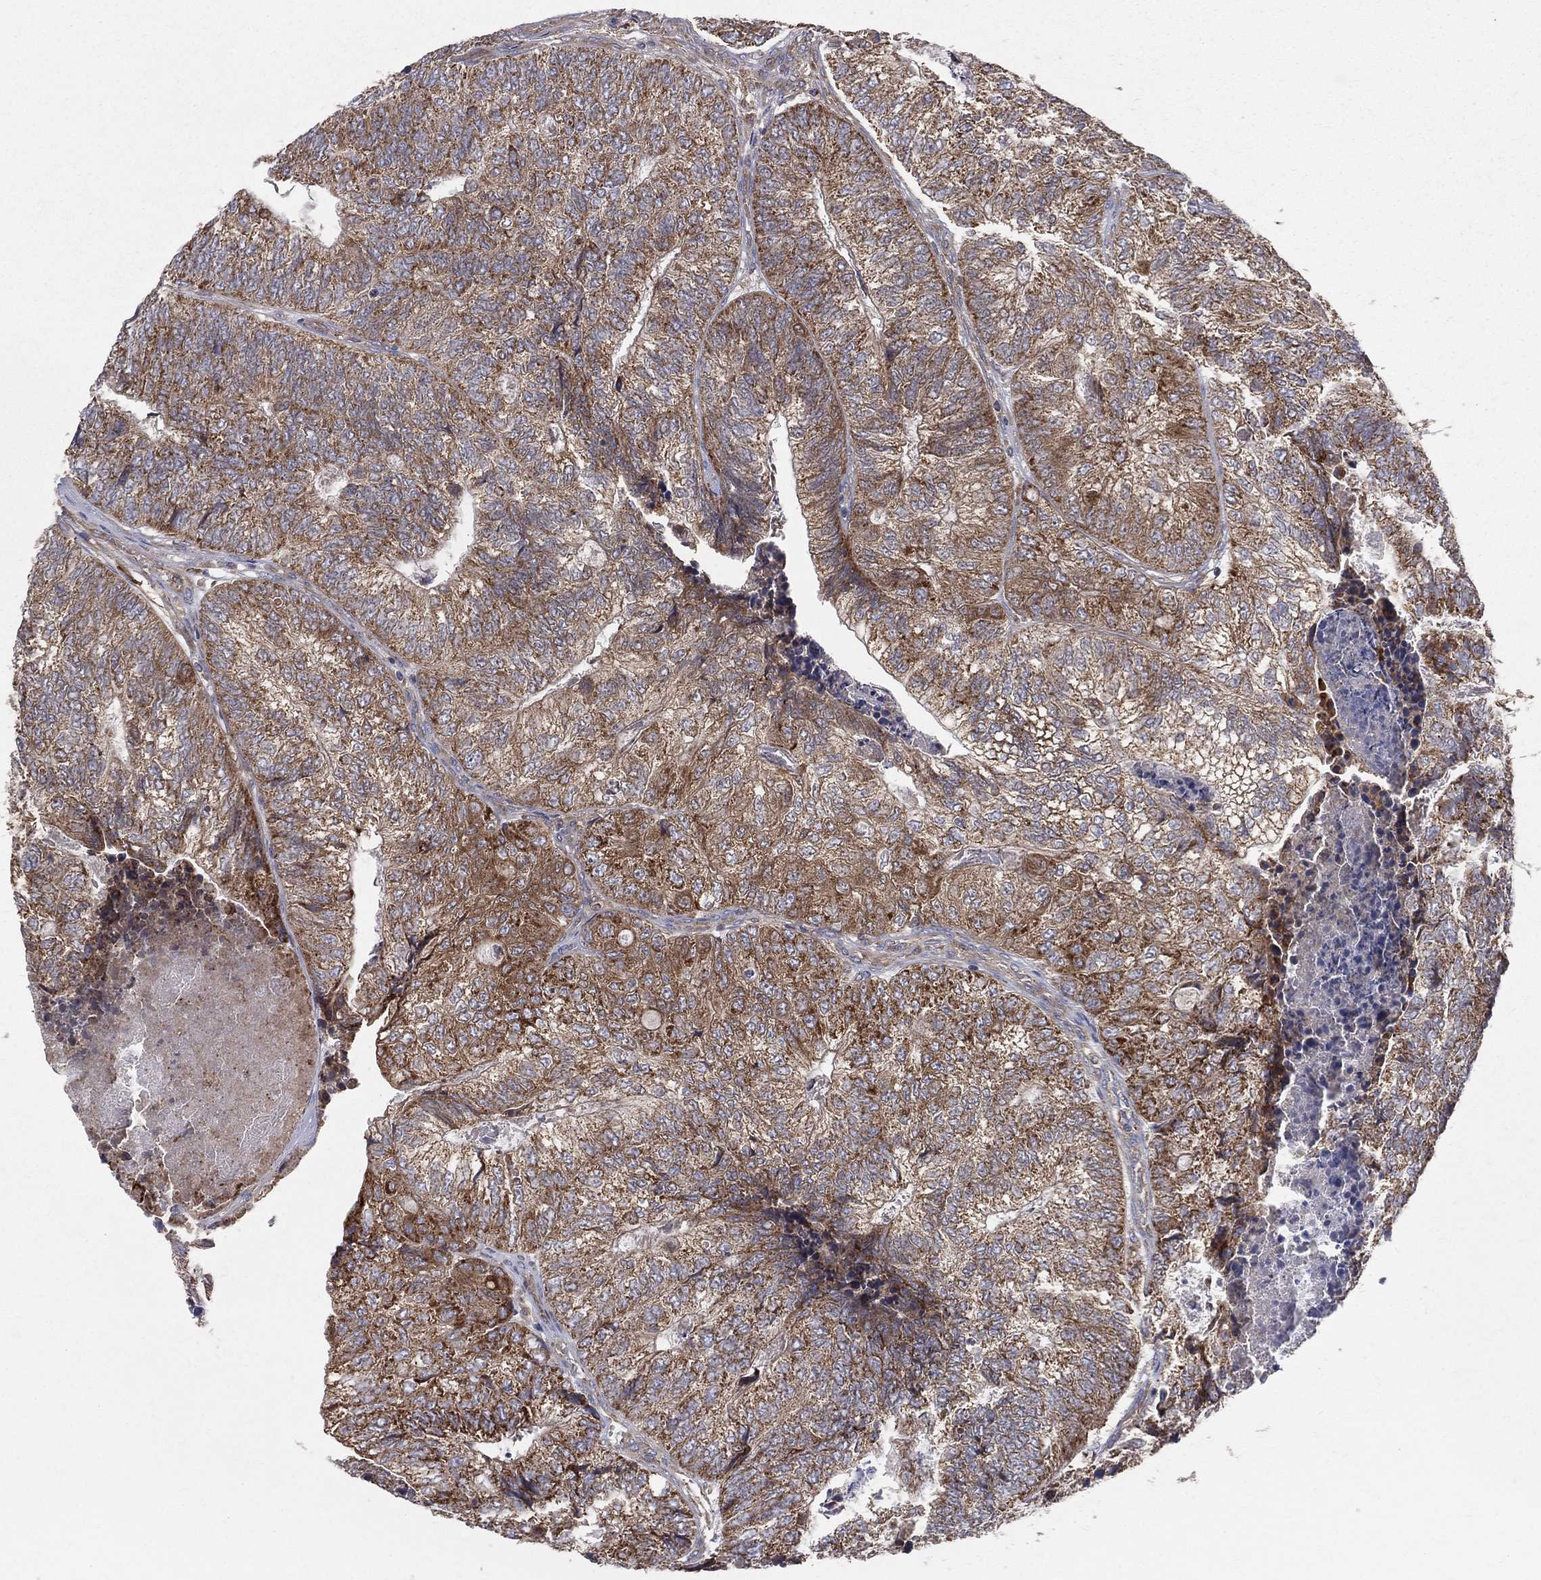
{"staining": {"intensity": "strong", "quantity": "25%-75%", "location": "cytoplasmic/membranous"}, "tissue": "colorectal cancer", "cell_type": "Tumor cells", "image_type": "cancer", "snomed": [{"axis": "morphology", "description": "Adenocarcinoma, NOS"}, {"axis": "topography", "description": "Colon"}], "caption": "Strong cytoplasmic/membranous protein positivity is appreciated in approximately 25%-75% of tumor cells in colorectal cancer. Nuclei are stained in blue.", "gene": "MIX23", "patient": {"sex": "female", "age": 67}}